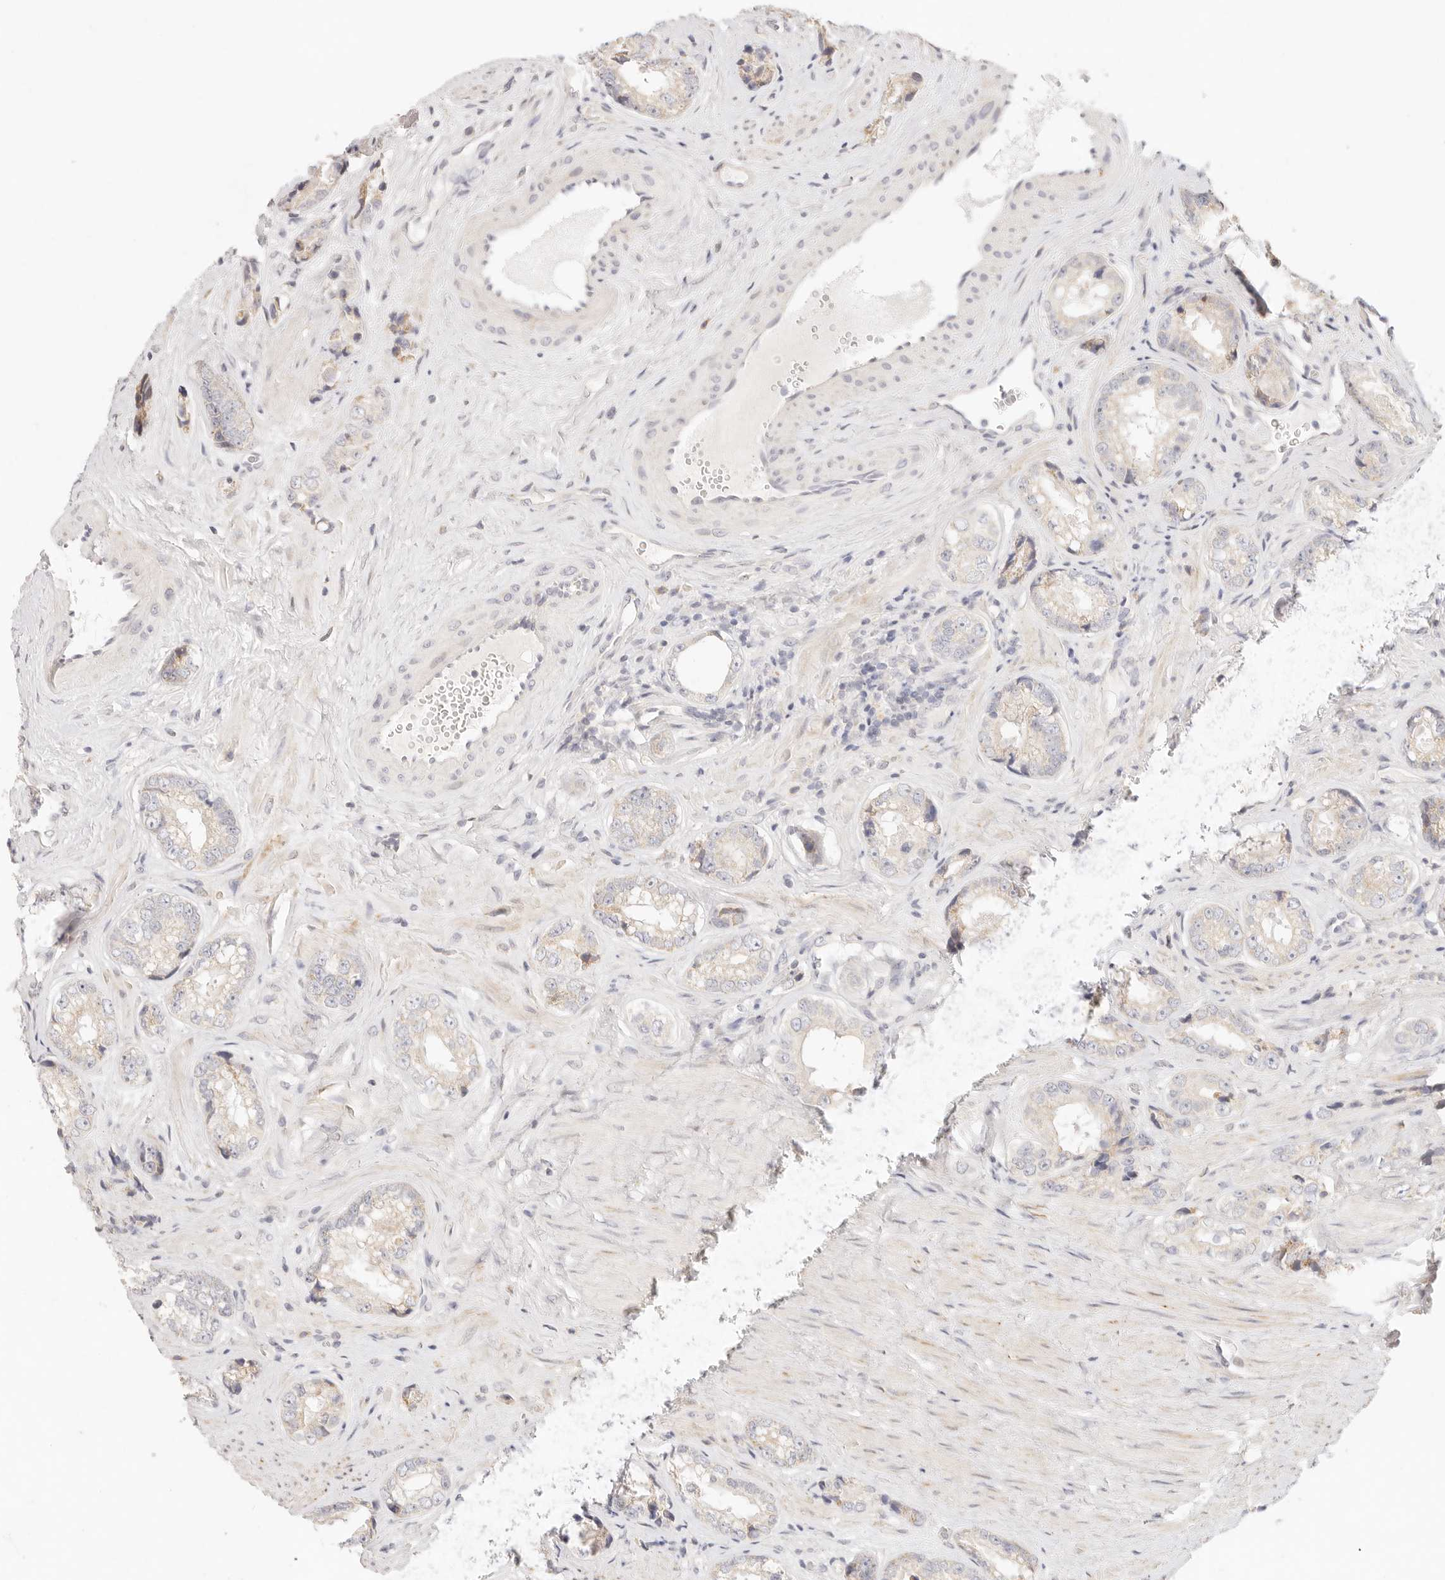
{"staining": {"intensity": "negative", "quantity": "none", "location": "none"}, "tissue": "prostate cancer", "cell_type": "Tumor cells", "image_type": "cancer", "snomed": [{"axis": "morphology", "description": "Adenocarcinoma, High grade"}, {"axis": "topography", "description": "Prostate"}], "caption": "Prostate cancer was stained to show a protein in brown. There is no significant staining in tumor cells.", "gene": "GPR156", "patient": {"sex": "male", "age": 61}}